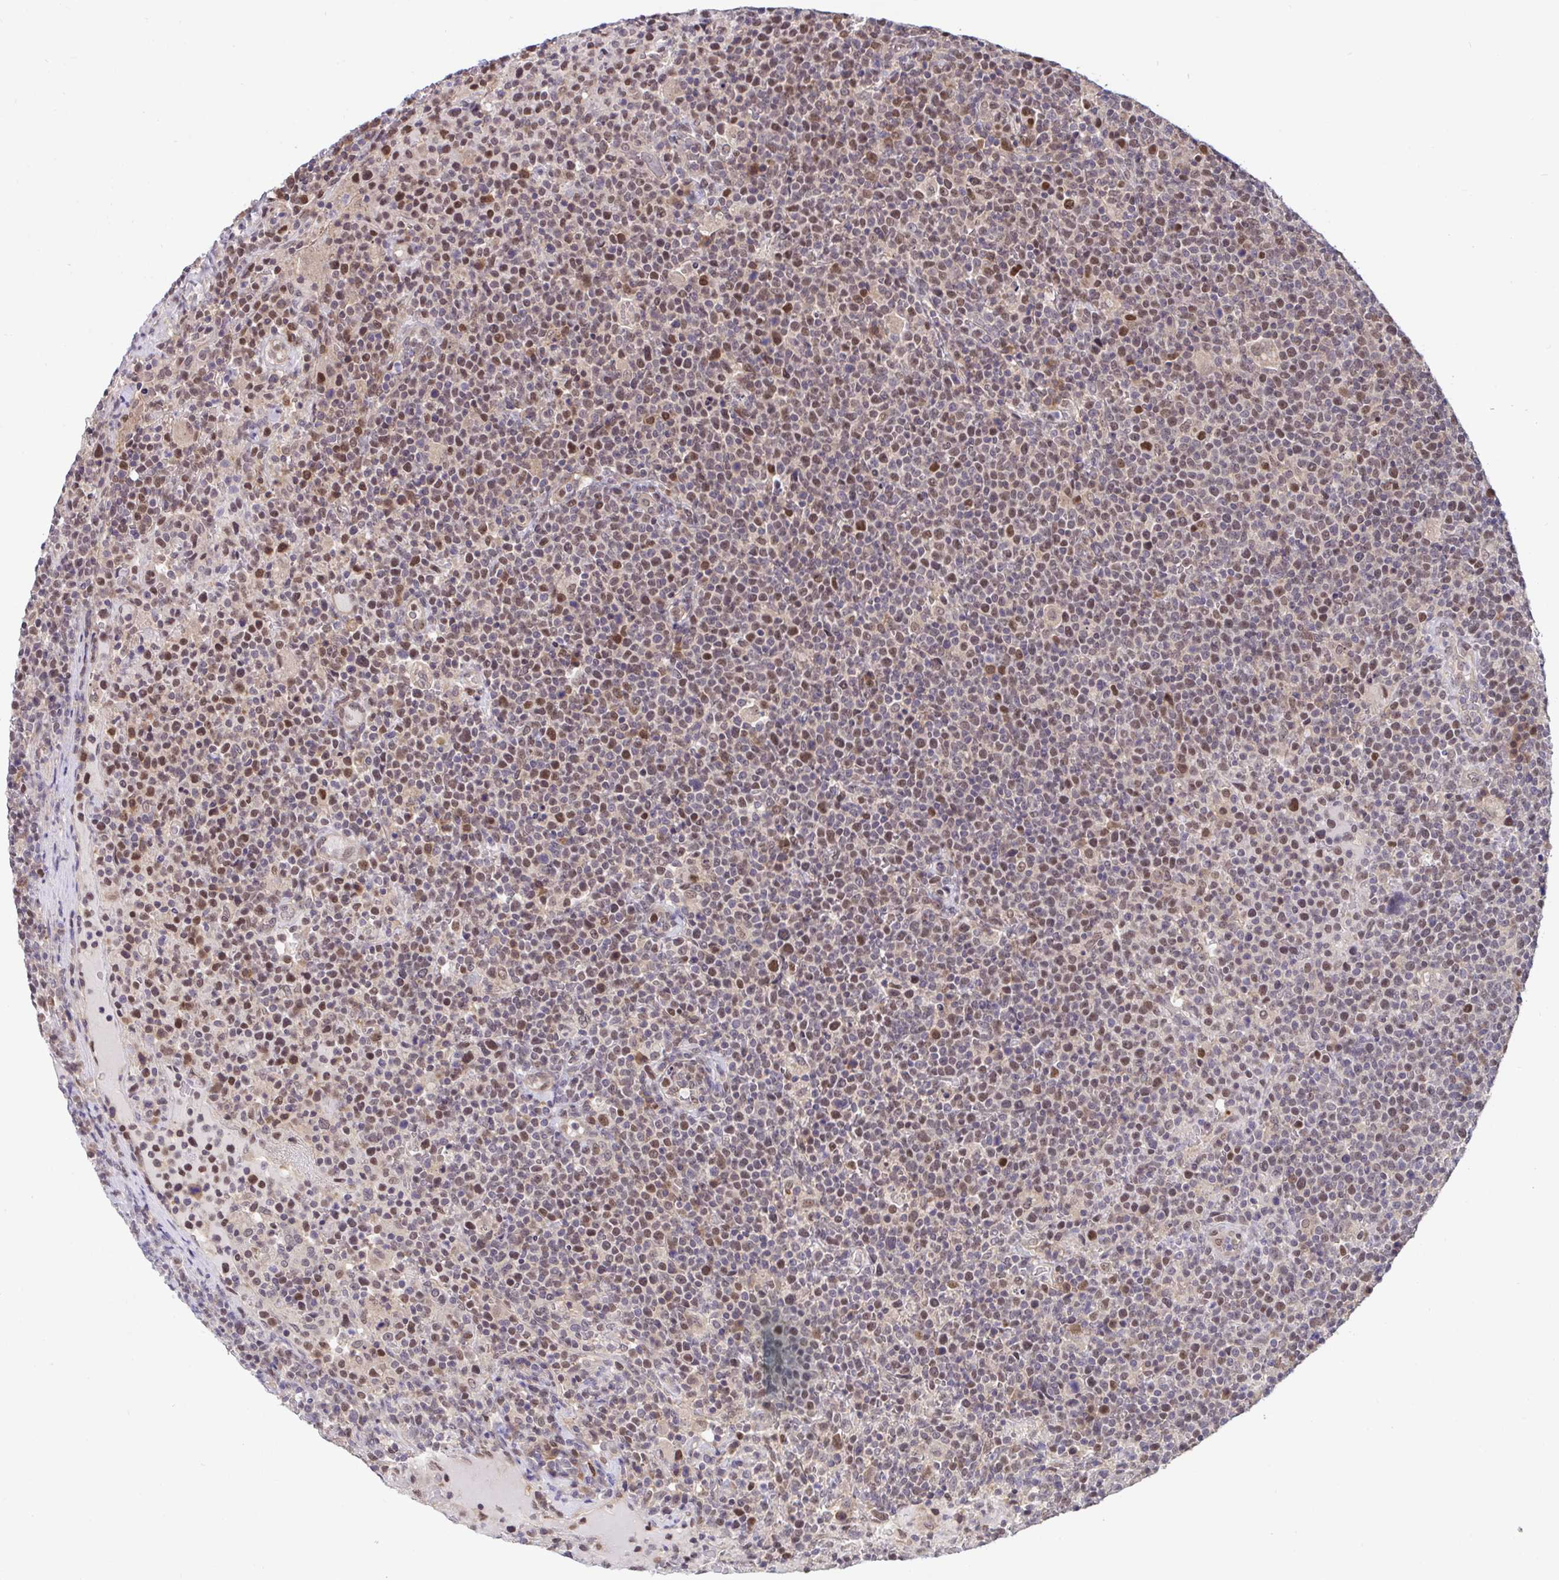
{"staining": {"intensity": "moderate", "quantity": "25%-75%", "location": "nuclear"}, "tissue": "lymphoma", "cell_type": "Tumor cells", "image_type": "cancer", "snomed": [{"axis": "morphology", "description": "Malignant lymphoma, non-Hodgkin's type, High grade"}, {"axis": "topography", "description": "Lymph node"}], "caption": "Immunohistochemical staining of human lymphoma shows medium levels of moderate nuclear protein staining in about 25%-75% of tumor cells.", "gene": "ZNF444", "patient": {"sex": "male", "age": 61}}